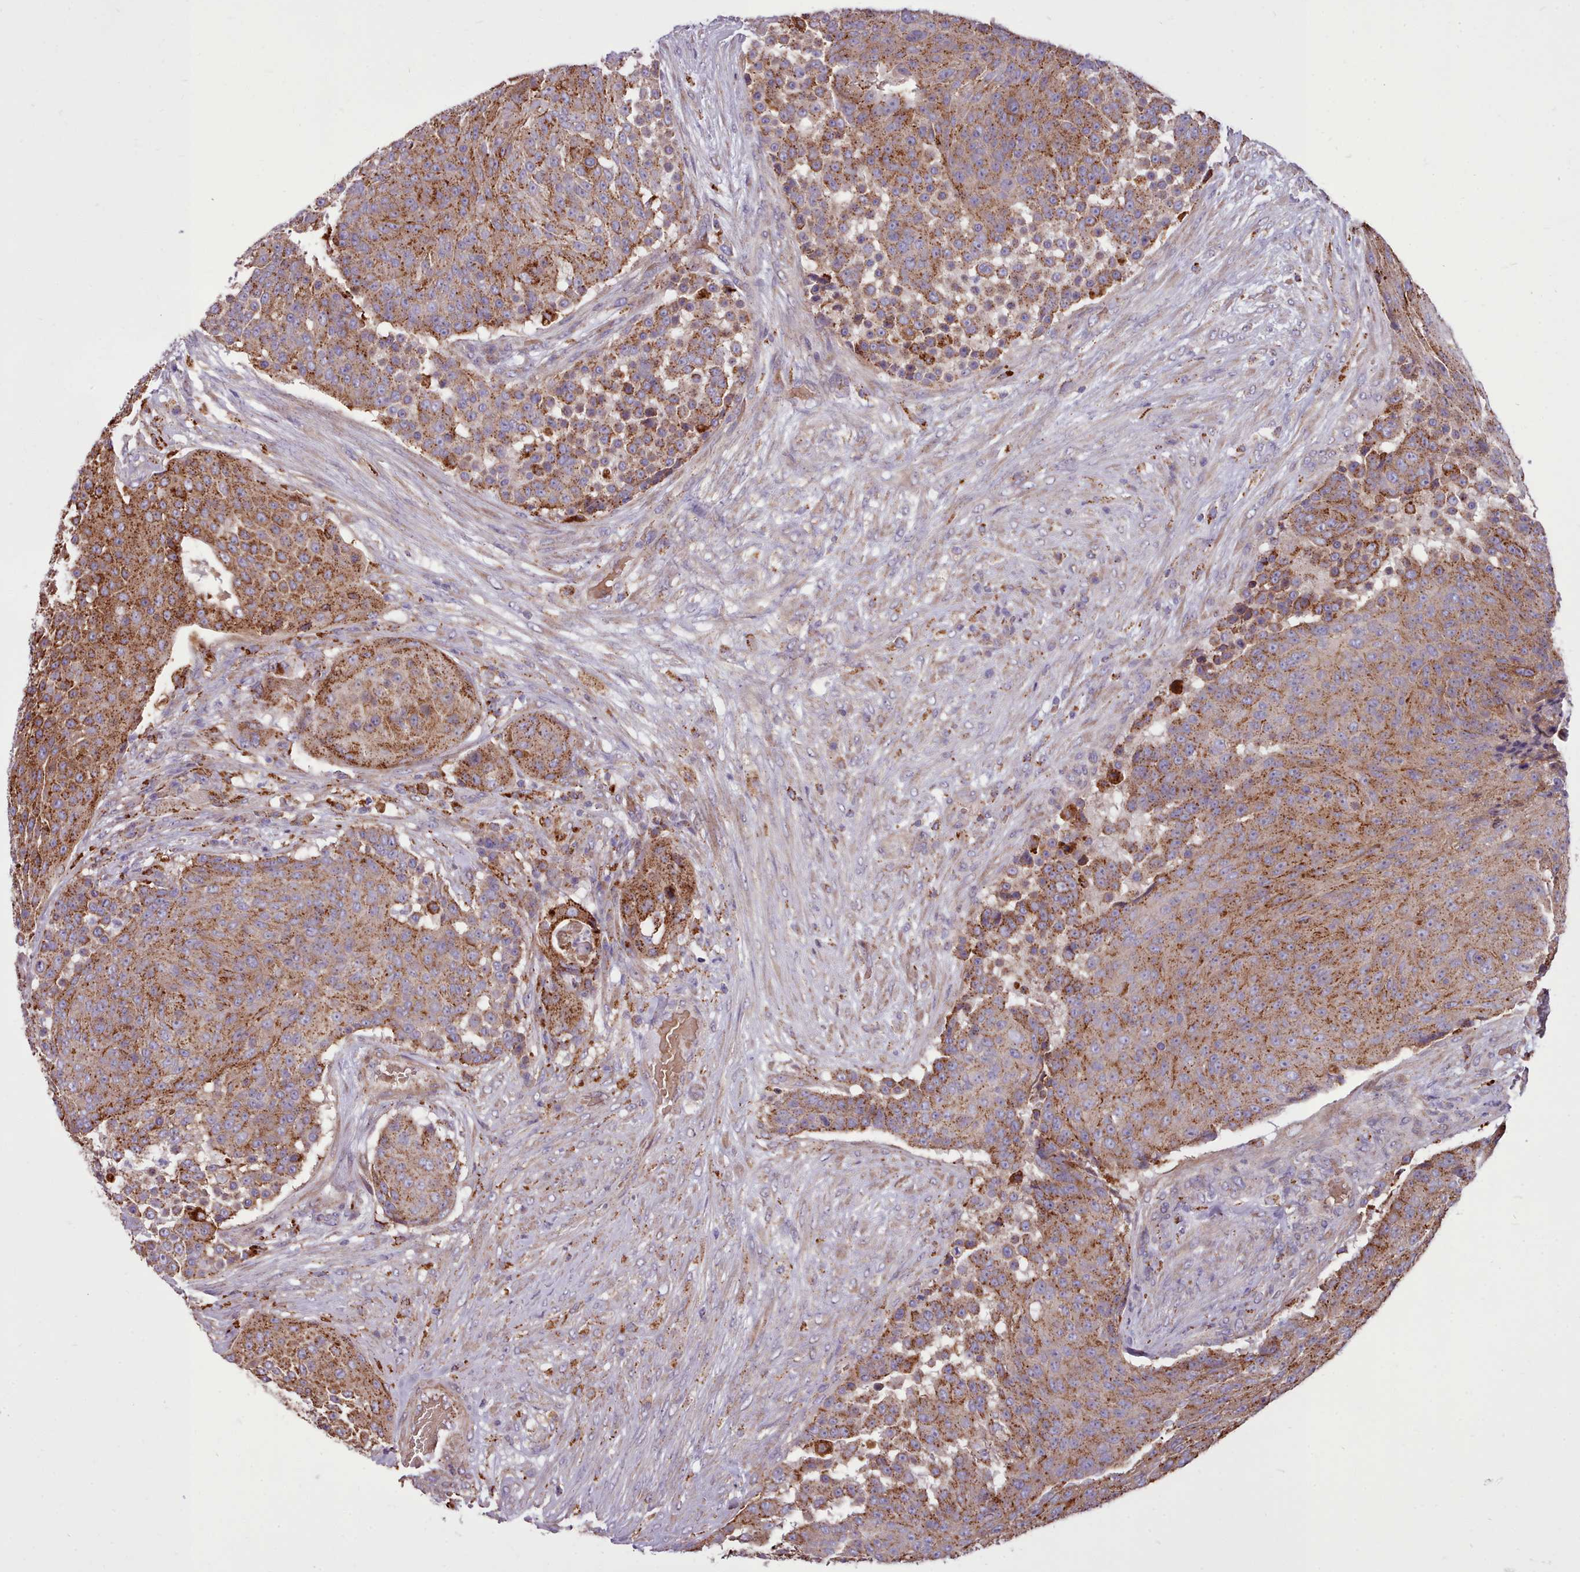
{"staining": {"intensity": "moderate", "quantity": ">75%", "location": "cytoplasmic/membranous"}, "tissue": "urothelial cancer", "cell_type": "Tumor cells", "image_type": "cancer", "snomed": [{"axis": "morphology", "description": "Urothelial carcinoma, High grade"}, {"axis": "topography", "description": "Urinary bladder"}], "caption": "The image demonstrates a brown stain indicating the presence of a protein in the cytoplasmic/membranous of tumor cells in urothelial carcinoma (high-grade). Nuclei are stained in blue.", "gene": "PACSIN3", "patient": {"sex": "female", "age": 63}}